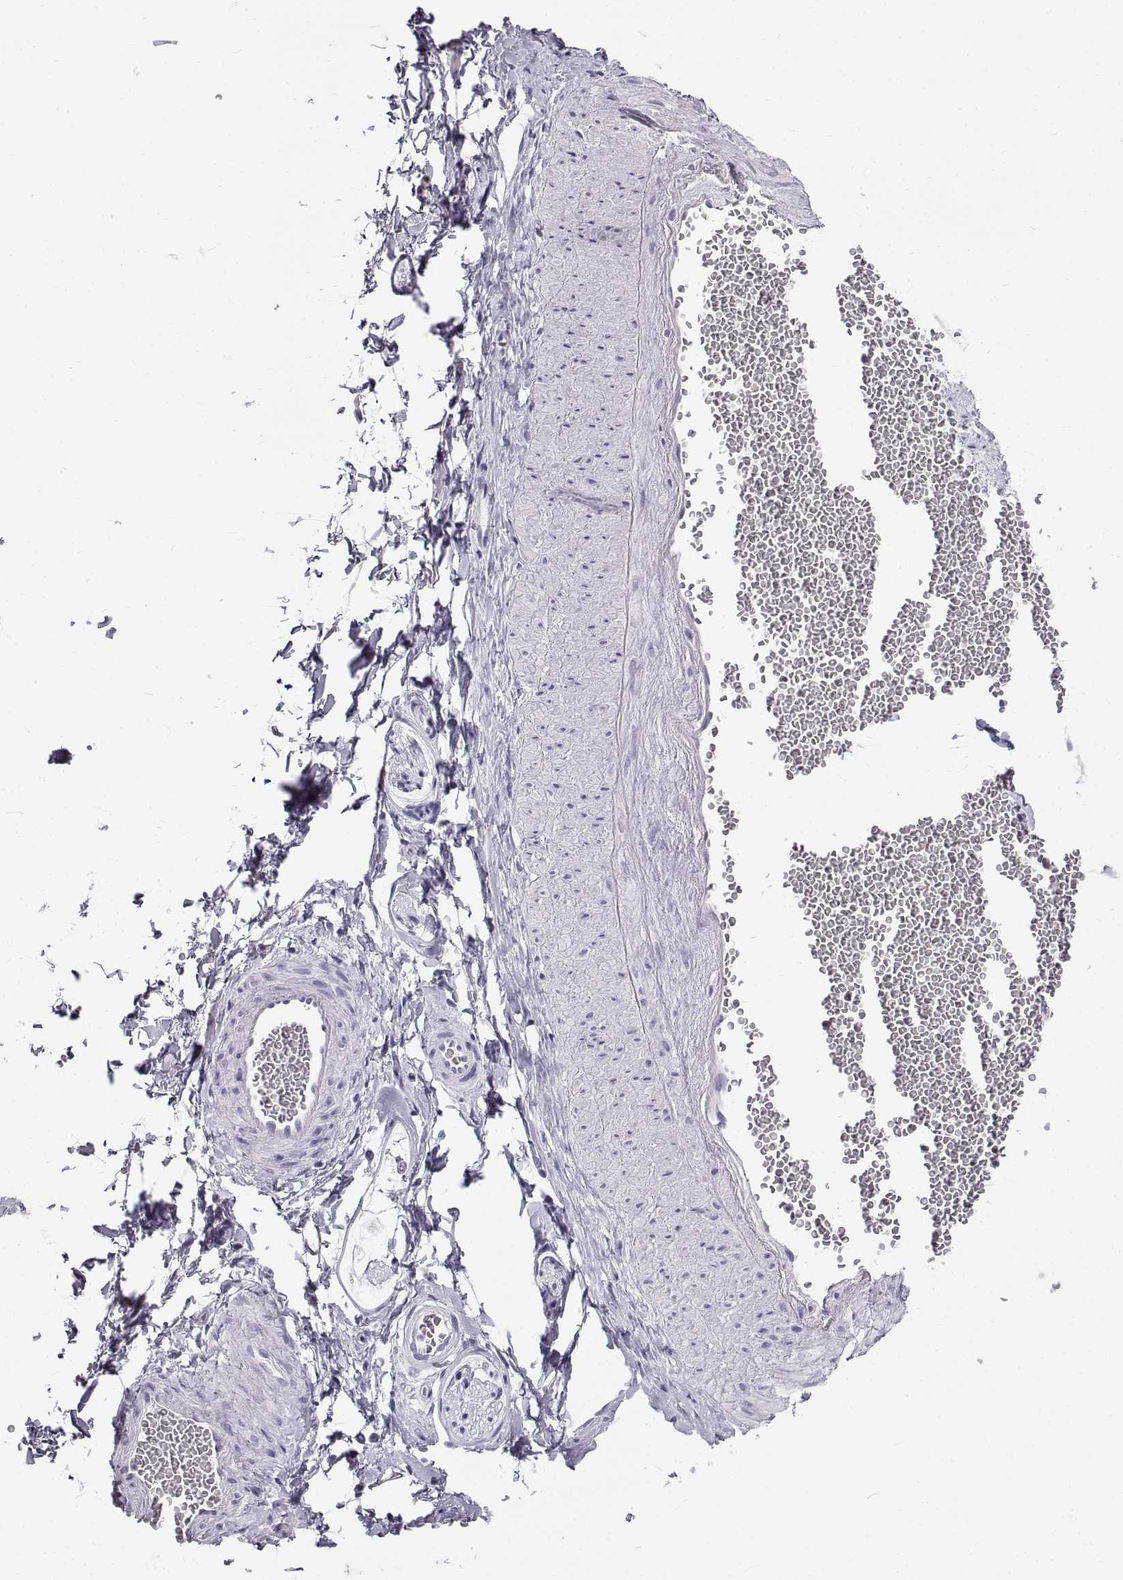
{"staining": {"intensity": "negative", "quantity": "none", "location": "none"}, "tissue": "adipose tissue", "cell_type": "Adipocytes", "image_type": "normal", "snomed": [{"axis": "morphology", "description": "Normal tissue, NOS"}, {"axis": "topography", "description": "Smooth muscle"}, {"axis": "topography", "description": "Peripheral nerve tissue"}], "caption": "IHC micrograph of unremarkable adipose tissue: adipose tissue stained with DAB demonstrates no significant protein staining in adipocytes.", "gene": "GNG12", "patient": {"sex": "male", "age": 22}}